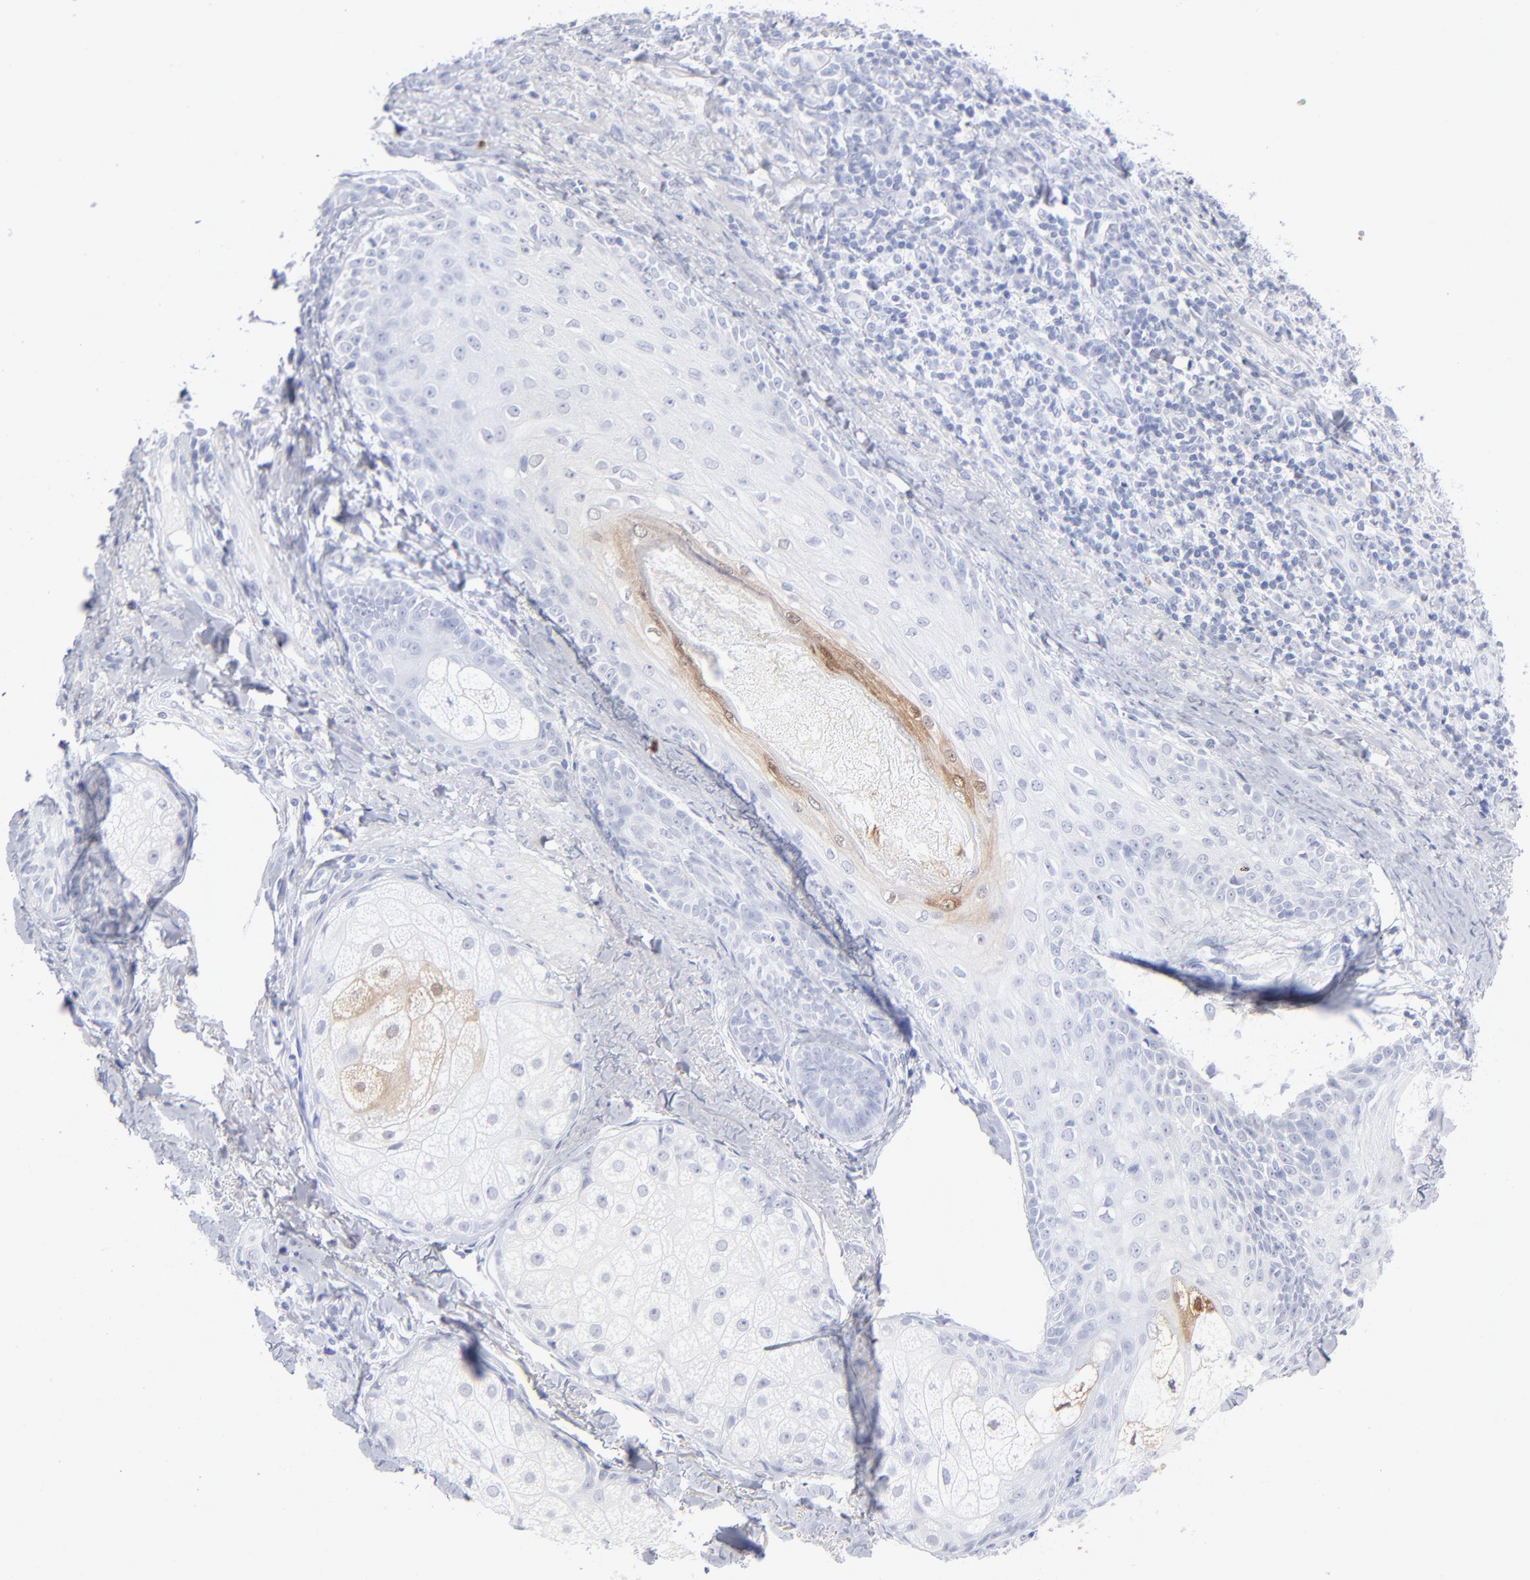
{"staining": {"intensity": "moderate", "quantity": "<25%", "location": "cytoplasmic/membranous,nuclear"}, "tissue": "skin cancer", "cell_type": "Tumor cells", "image_type": "cancer", "snomed": [{"axis": "morphology", "description": "Basal cell carcinoma"}, {"axis": "topography", "description": "Skin"}], "caption": "This photomicrograph exhibits skin basal cell carcinoma stained with immunohistochemistry (IHC) to label a protein in brown. The cytoplasmic/membranous and nuclear of tumor cells show moderate positivity for the protein. Nuclei are counter-stained blue.", "gene": "ARG1", "patient": {"sex": "male", "age": 84}}